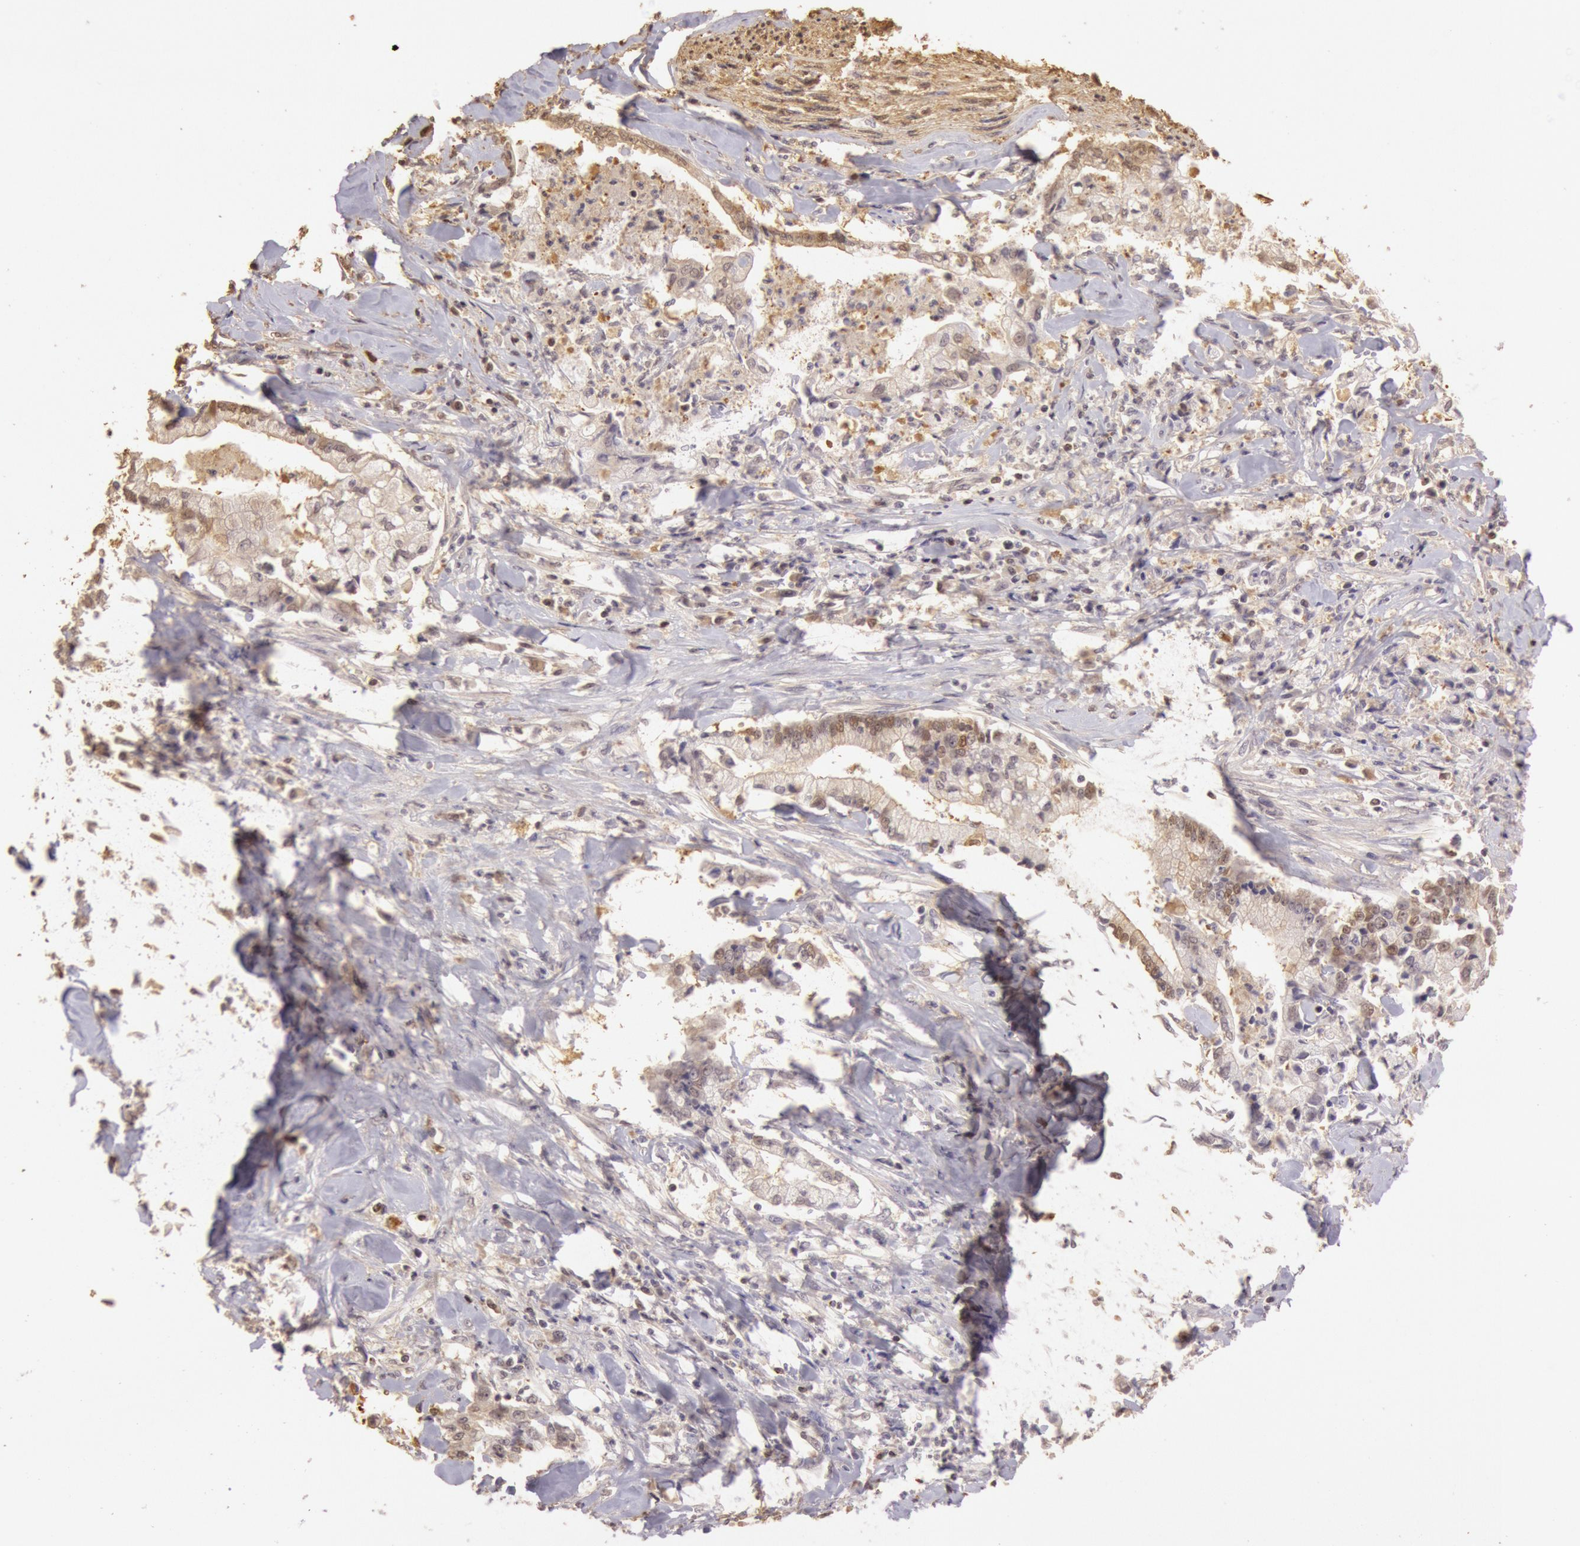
{"staining": {"intensity": "weak", "quantity": "25%-75%", "location": "cytoplasmic/membranous,nuclear"}, "tissue": "liver cancer", "cell_type": "Tumor cells", "image_type": "cancer", "snomed": [{"axis": "morphology", "description": "Cholangiocarcinoma"}, {"axis": "topography", "description": "Liver"}], "caption": "Cholangiocarcinoma (liver) stained with DAB immunohistochemistry shows low levels of weak cytoplasmic/membranous and nuclear staining in about 25%-75% of tumor cells. The staining is performed using DAB (3,3'-diaminobenzidine) brown chromogen to label protein expression. The nuclei are counter-stained blue using hematoxylin.", "gene": "SOD1", "patient": {"sex": "male", "age": 57}}